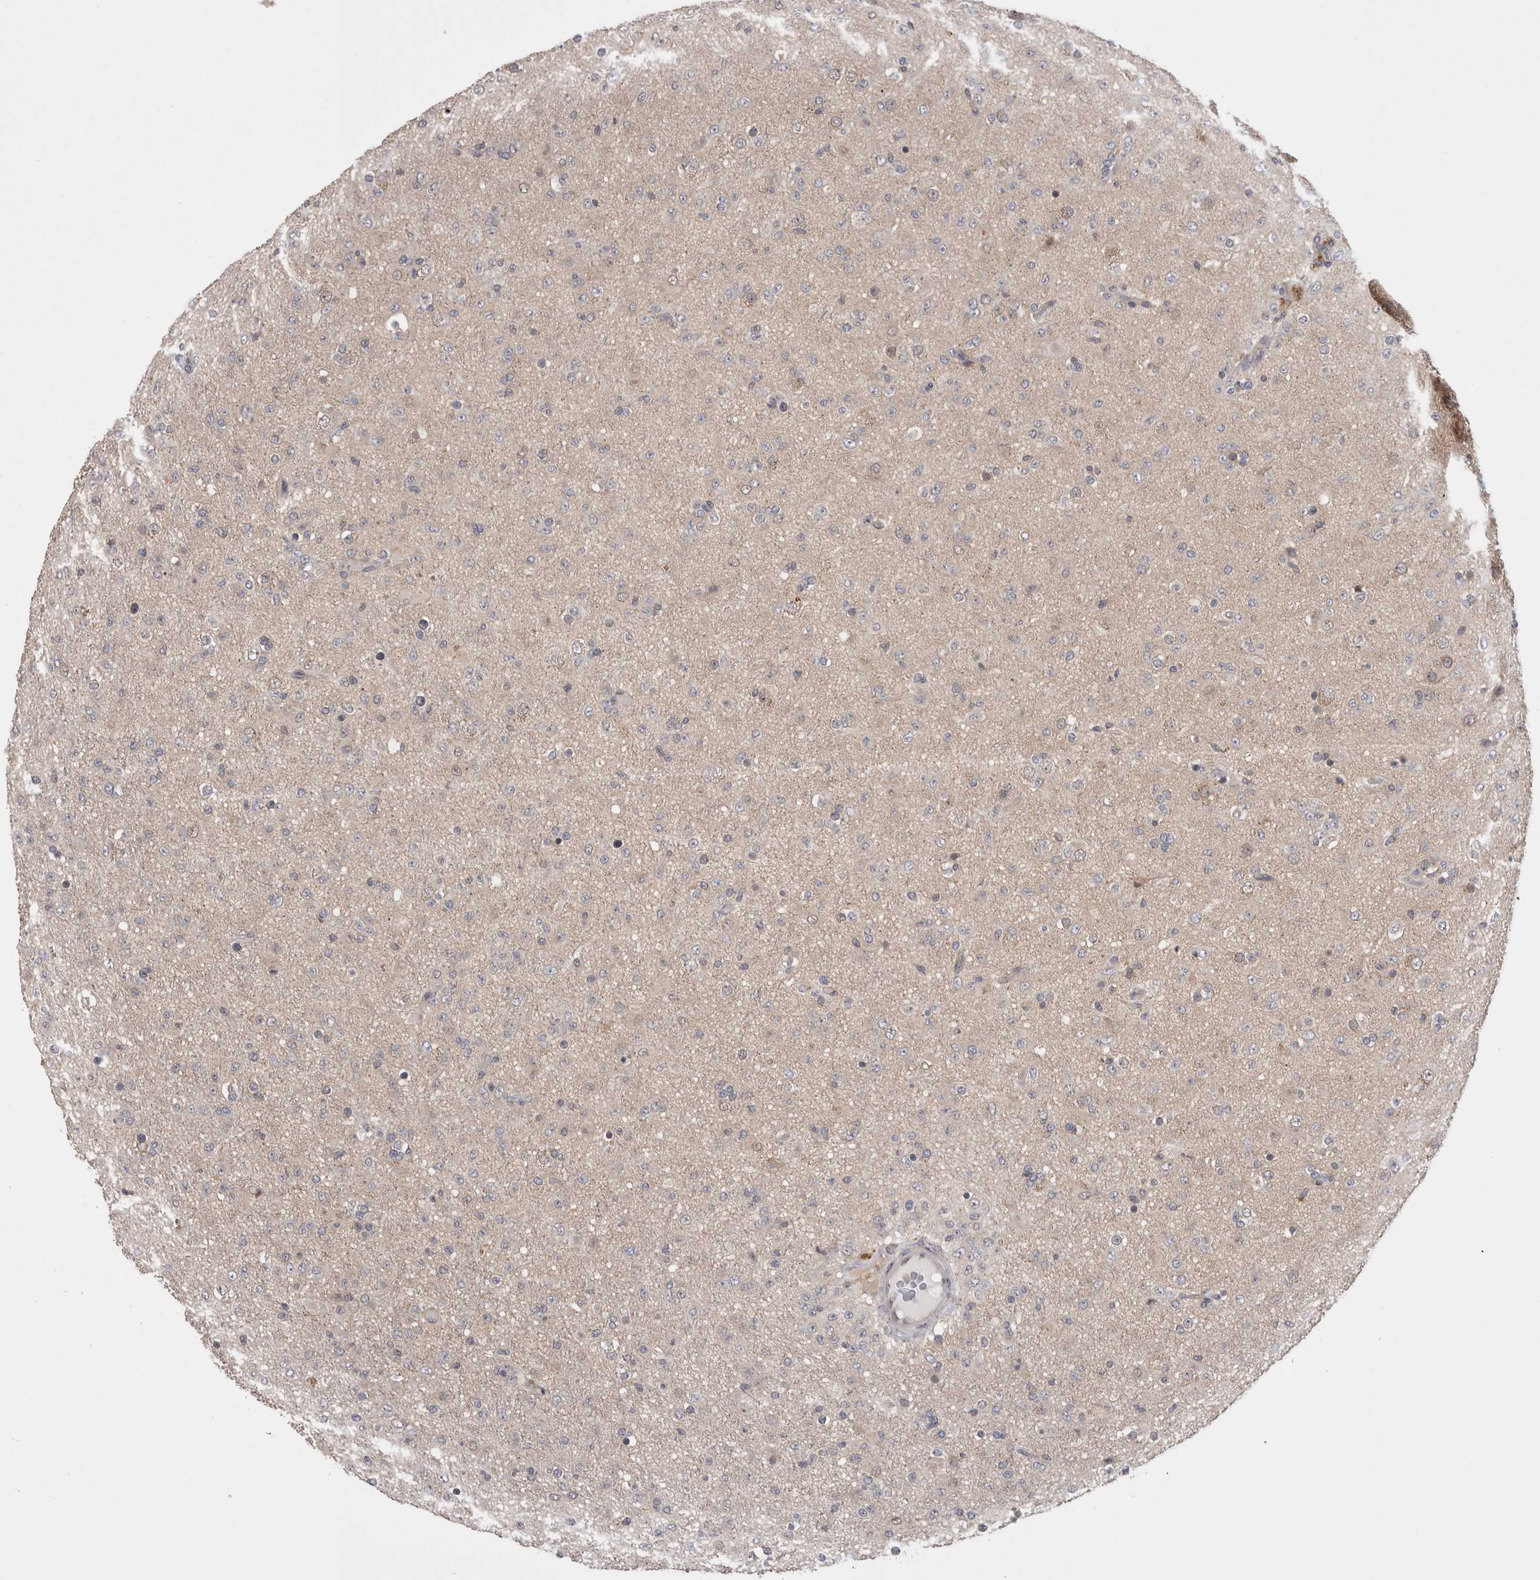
{"staining": {"intensity": "negative", "quantity": "none", "location": "none"}, "tissue": "glioma", "cell_type": "Tumor cells", "image_type": "cancer", "snomed": [{"axis": "morphology", "description": "Glioma, malignant, Low grade"}, {"axis": "topography", "description": "Brain"}], "caption": "Immunohistochemistry (IHC) photomicrograph of neoplastic tissue: glioma stained with DAB reveals no significant protein staining in tumor cells.", "gene": "DCTN6", "patient": {"sex": "male", "age": 65}}